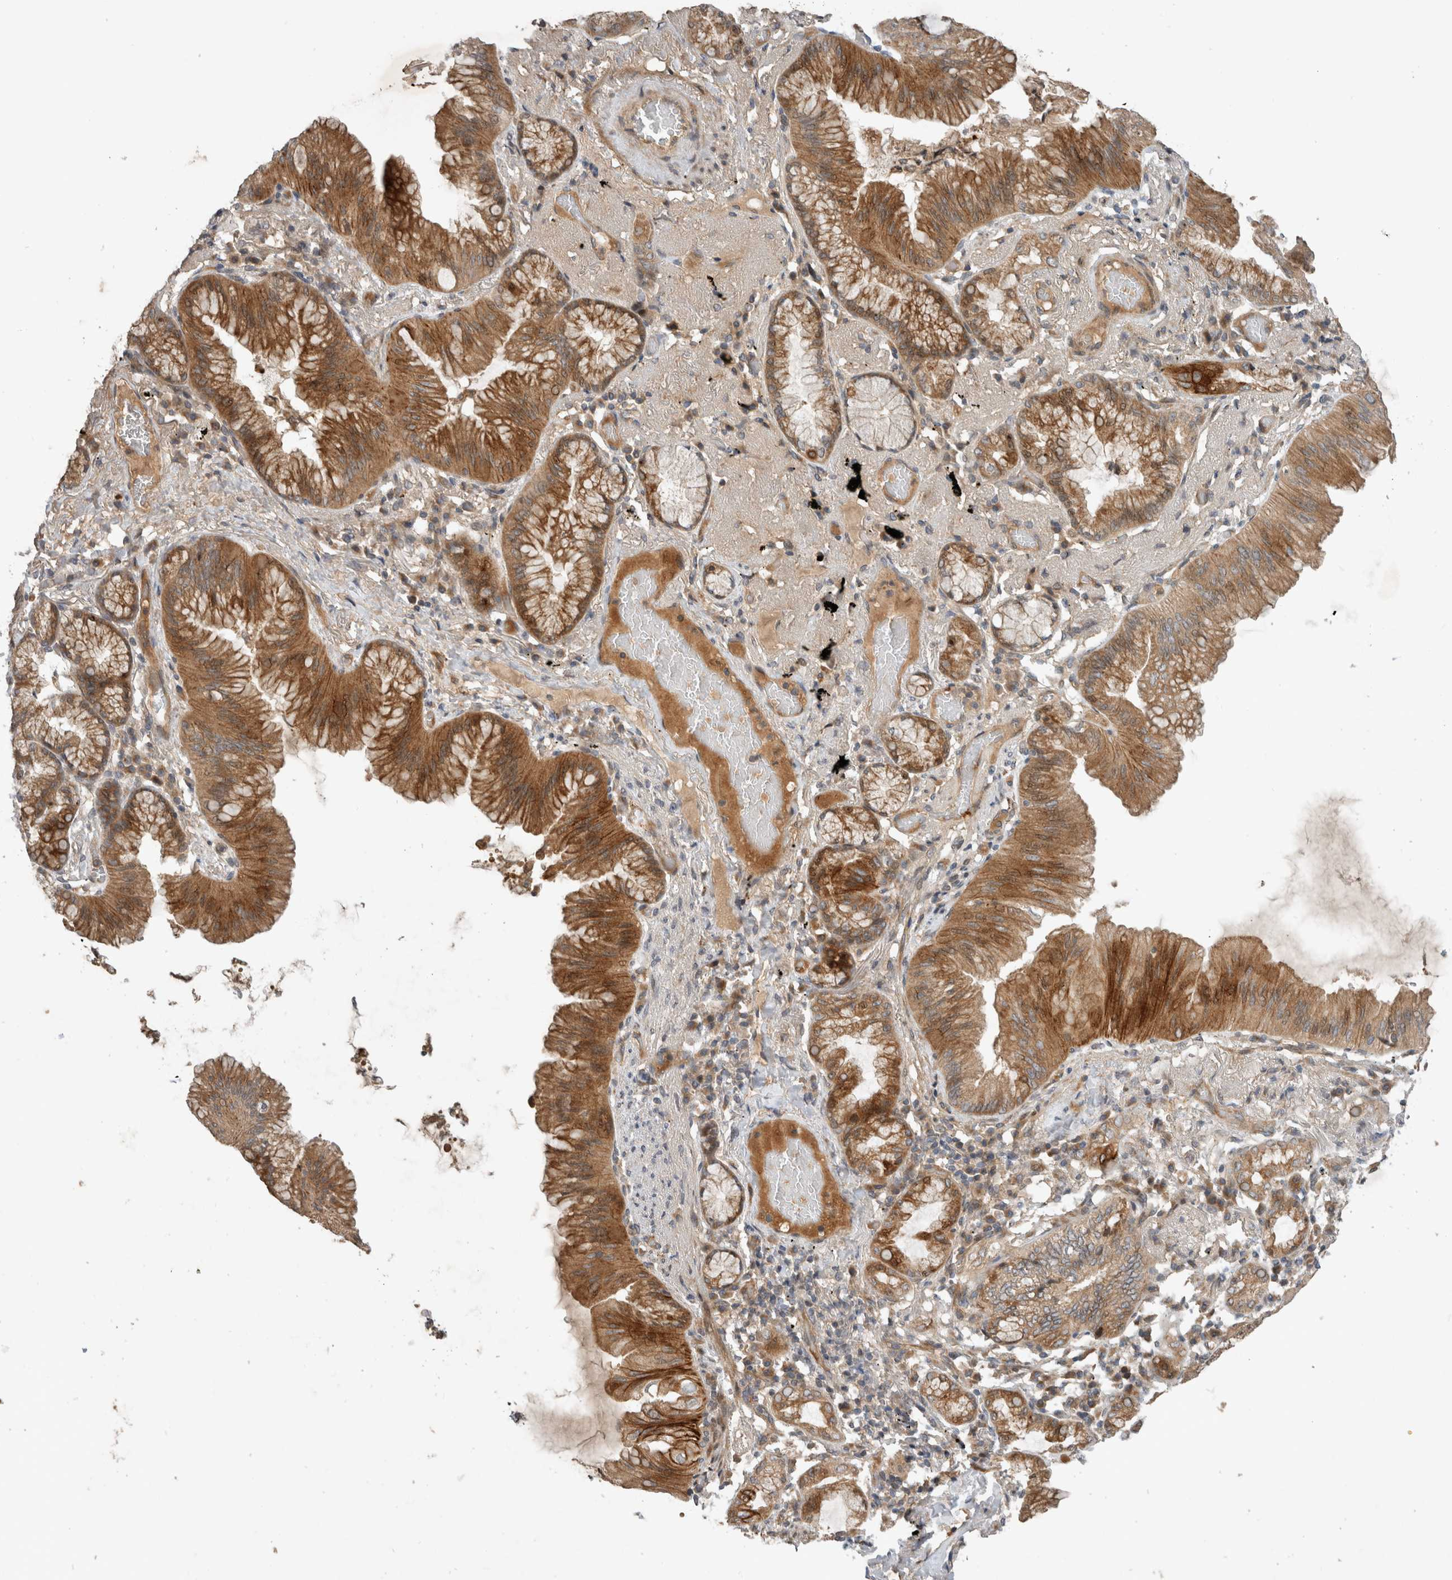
{"staining": {"intensity": "moderate", "quantity": ">75%", "location": "cytoplasmic/membranous"}, "tissue": "lung cancer", "cell_type": "Tumor cells", "image_type": "cancer", "snomed": [{"axis": "morphology", "description": "Adenocarcinoma, NOS"}, {"axis": "topography", "description": "Lung"}], "caption": "Immunohistochemical staining of lung adenocarcinoma demonstrates medium levels of moderate cytoplasmic/membranous expression in about >75% of tumor cells. The protein of interest is stained brown, and the nuclei are stained in blue (DAB (3,3'-diaminobenzidine) IHC with brightfield microscopy, high magnification).", "gene": "ARMC9", "patient": {"sex": "female", "age": 70}}